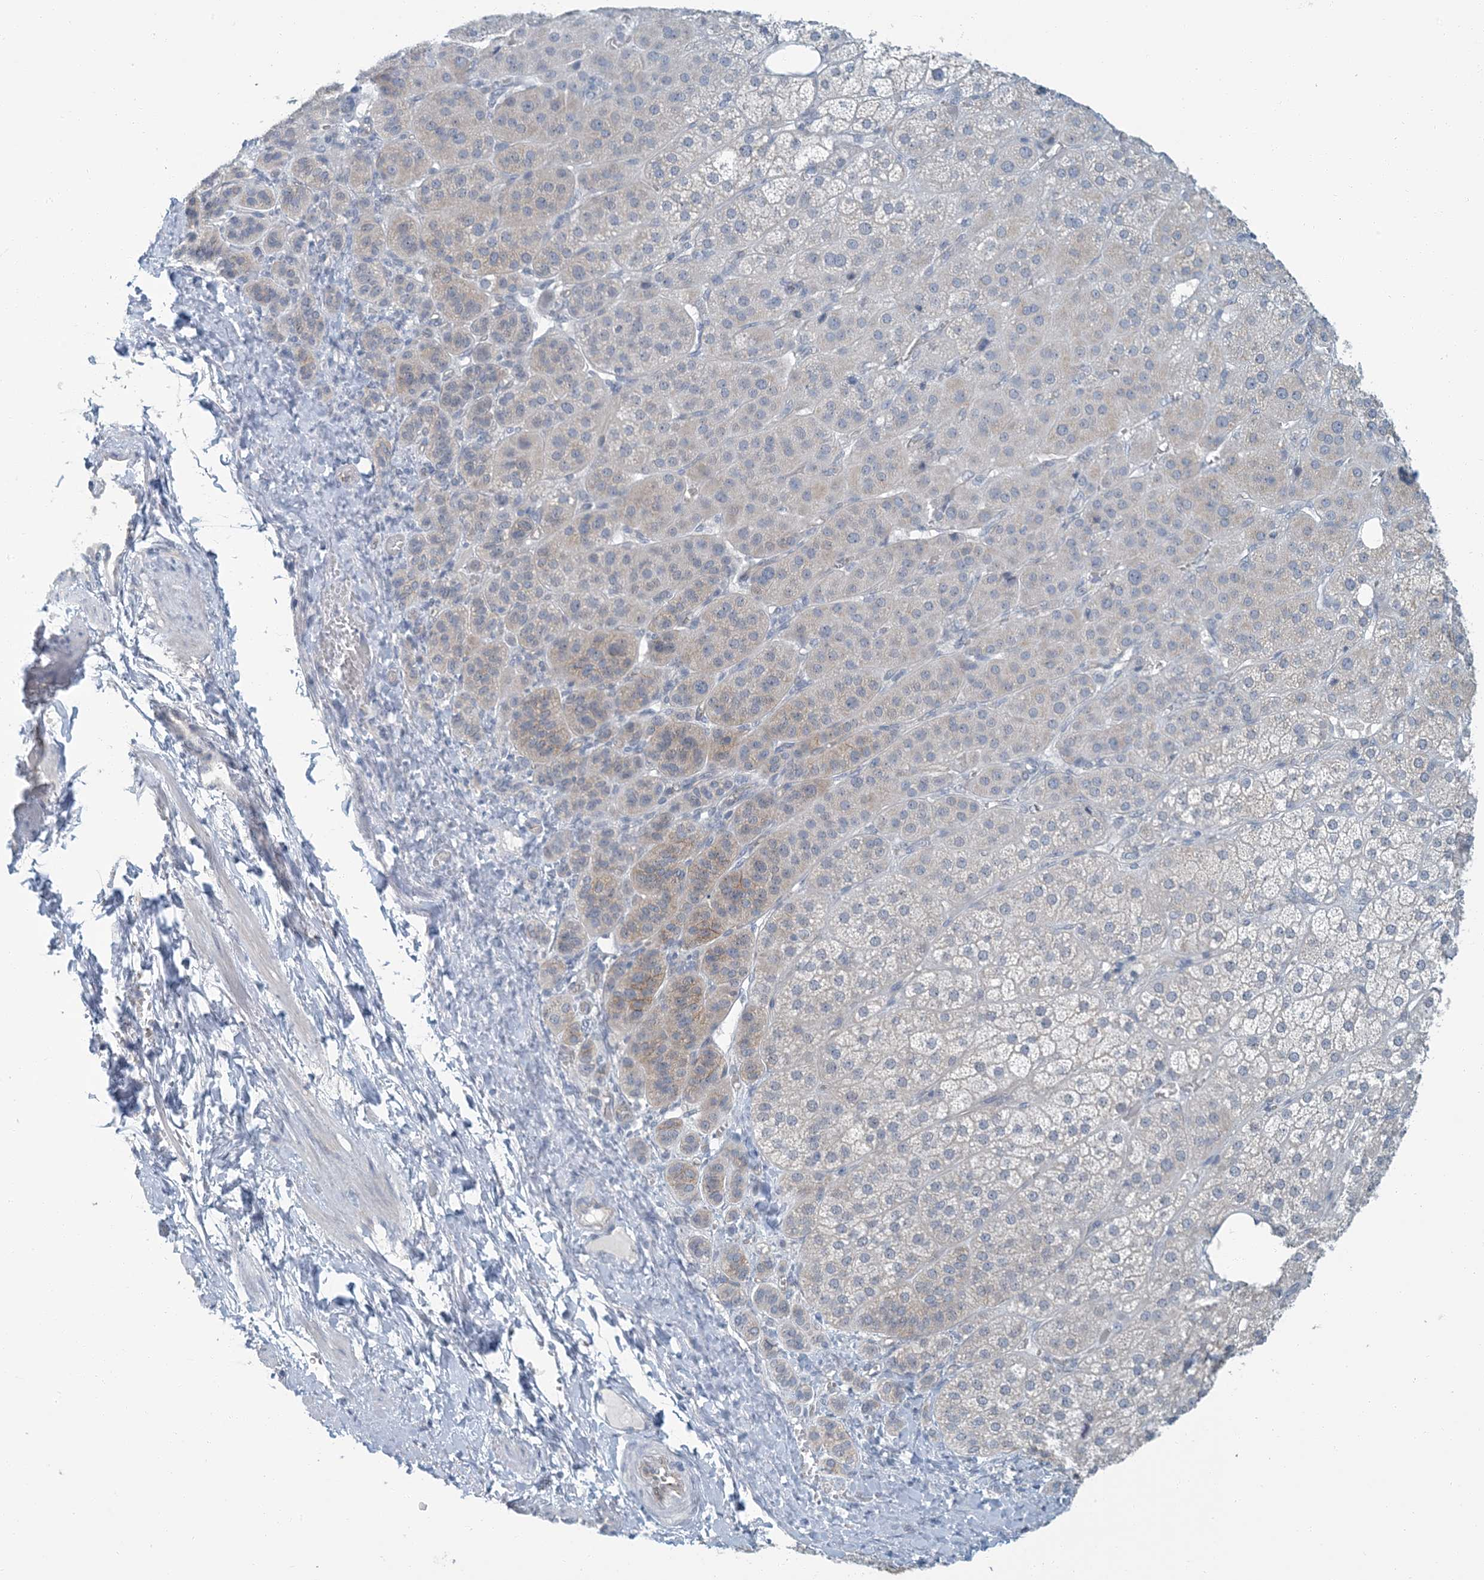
{"staining": {"intensity": "weak", "quantity": "<25%", "location": "cytoplasmic/membranous"}, "tissue": "adrenal gland", "cell_type": "Glandular cells", "image_type": "normal", "snomed": [{"axis": "morphology", "description": "Normal tissue, NOS"}, {"axis": "topography", "description": "Adrenal gland"}], "caption": "Immunohistochemistry photomicrograph of benign adrenal gland: adrenal gland stained with DAB shows no significant protein positivity in glandular cells.", "gene": "EPHA4", "patient": {"sex": "female", "age": 57}}